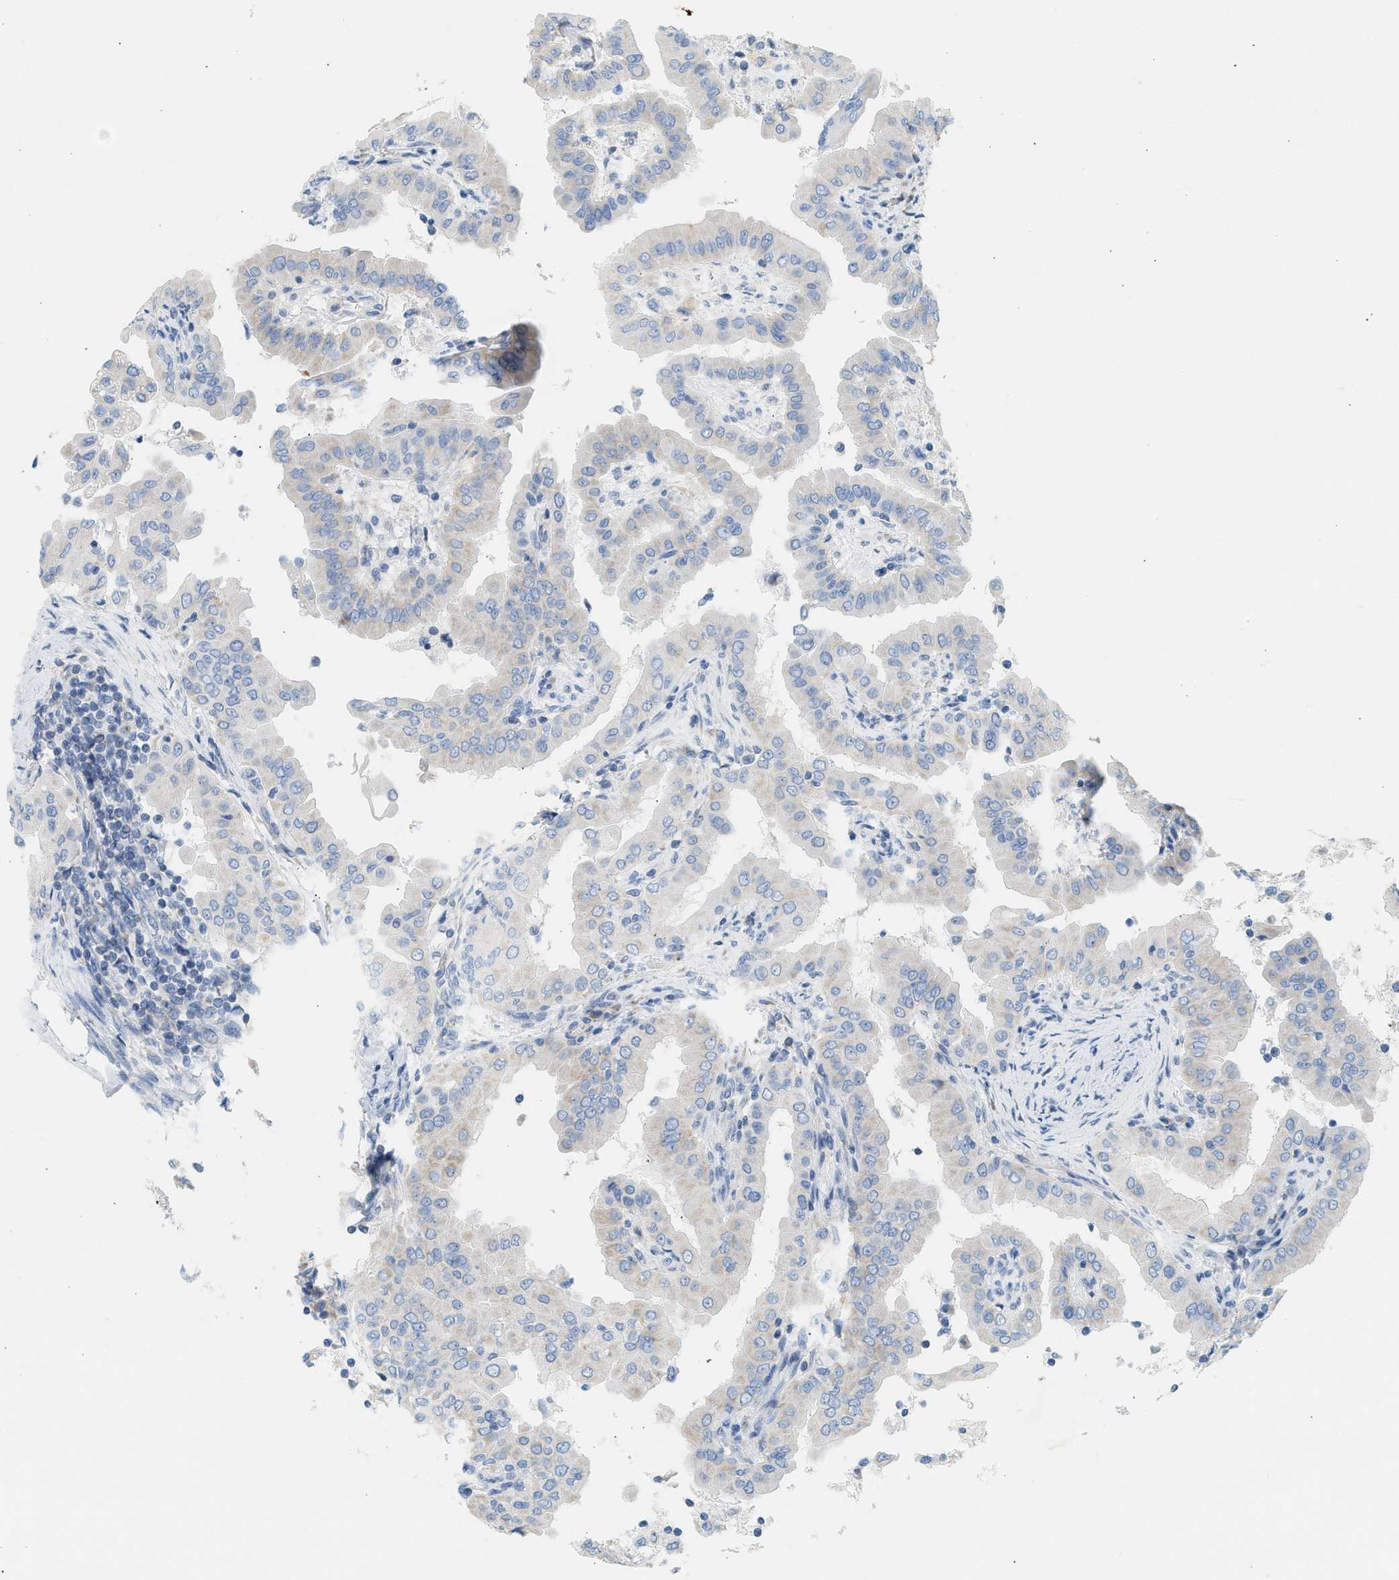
{"staining": {"intensity": "weak", "quantity": "<25%", "location": "cytoplasmic/membranous"}, "tissue": "thyroid cancer", "cell_type": "Tumor cells", "image_type": "cancer", "snomed": [{"axis": "morphology", "description": "Papillary adenocarcinoma, NOS"}, {"axis": "topography", "description": "Thyroid gland"}], "caption": "DAB immunohistochemical staining of human thyroid cancer (papillary adenocarcinoma) exhibits no significant staining in tumor cells.", "gene": "NDUFS8", "patient": {"sex": "male", "age": 33}}